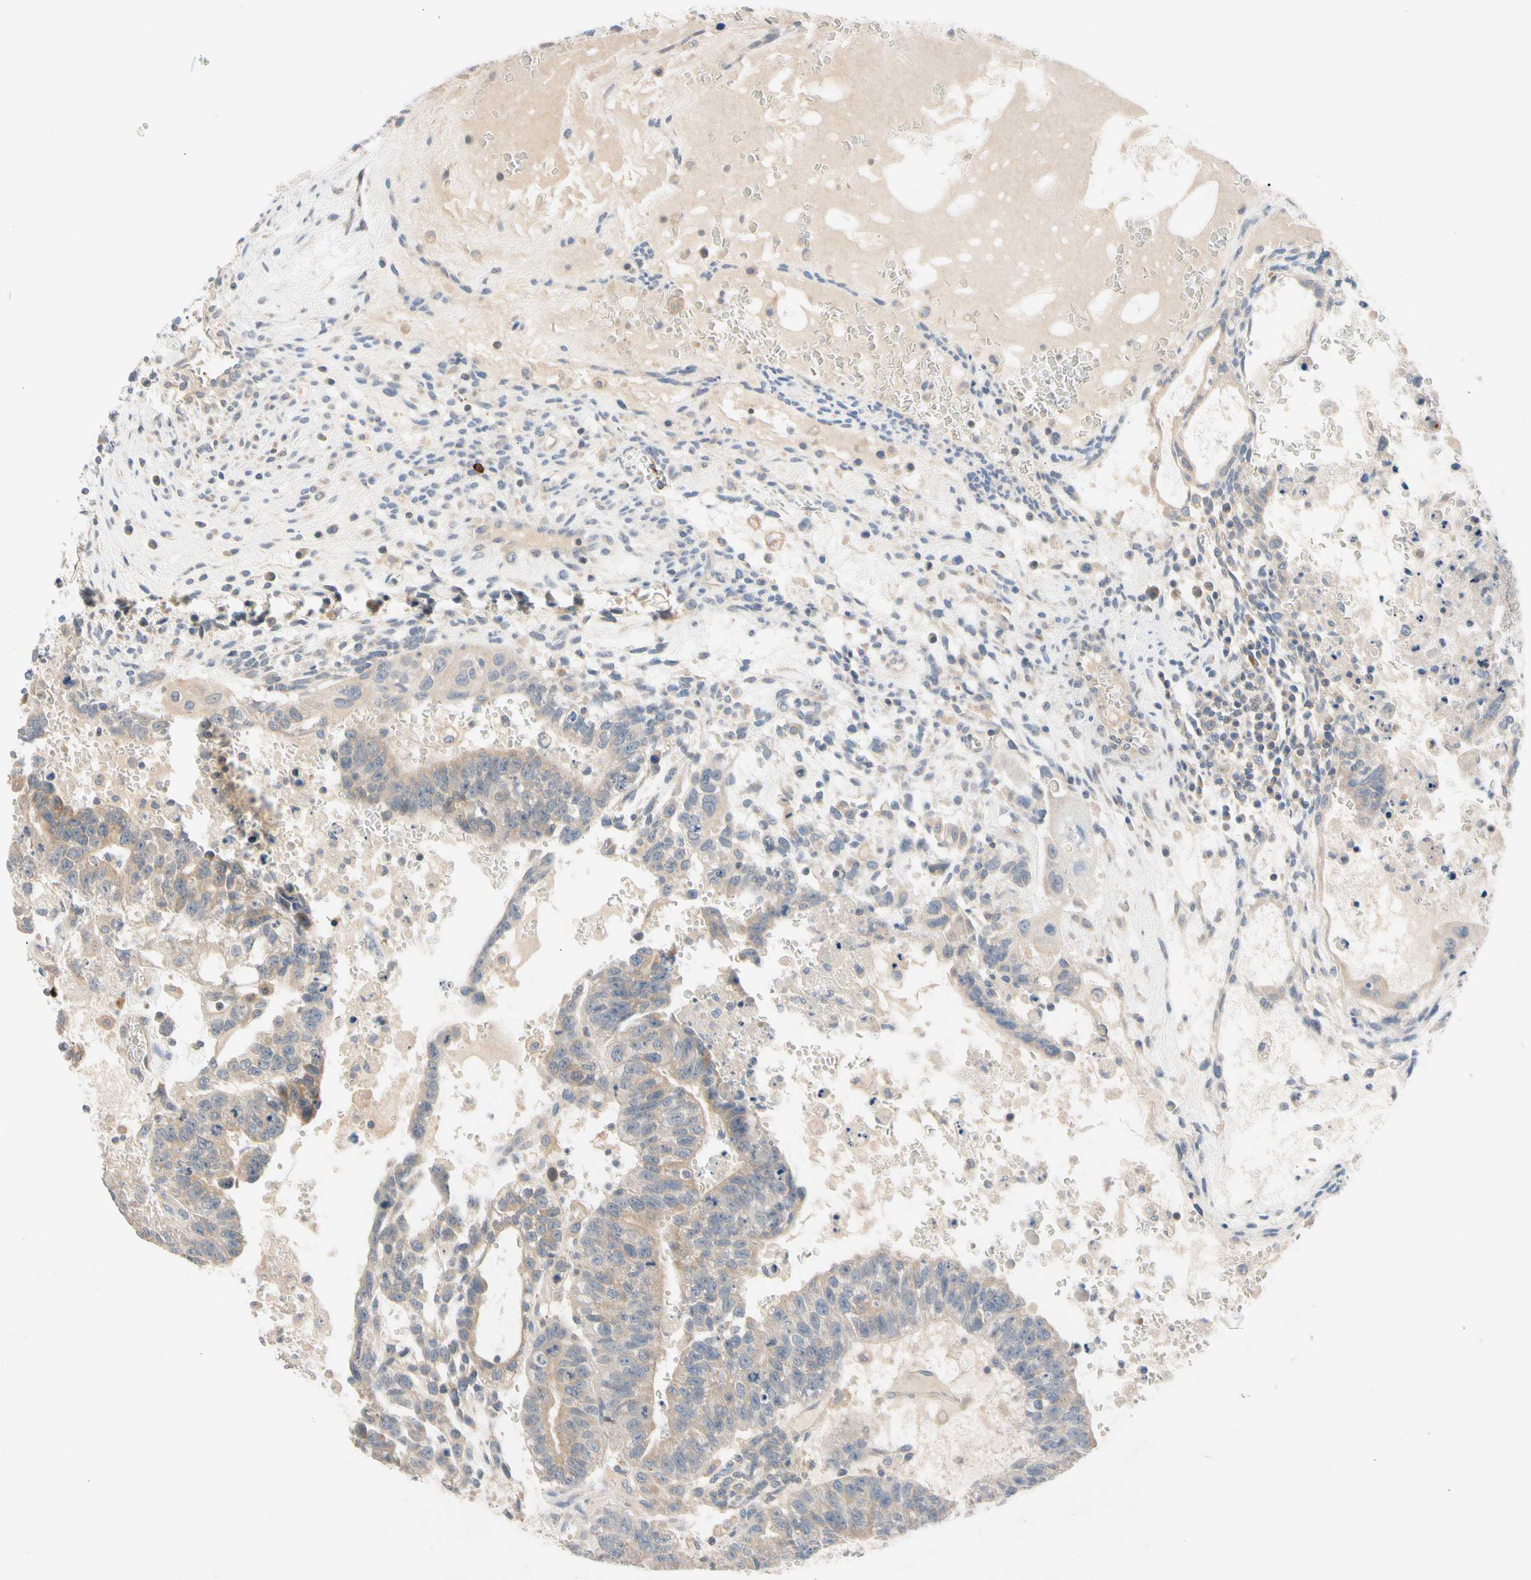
{"staining": {"intensity": "weak", "quantity": ">75%", "location": "cytoplasmic/membranous"}, "tissue": "testis cancer", "cell_type": "Tumor cells", "image_type": "cancer", "snomed": [{"axis": "morphology", "description": "Seminoma, NOS"}, {"axis": "morphology", "description": "Carcinoma, Embryonal, NOS"}, {"axis": "topography", "description": "Testis"}], "caption": "About >75% of tumor cells in testis cancer exhibit weak cytoplasmic/membranous protein staining as visualized by brown immunohistochemical staining.", "gene": "CNST", "patient": {"sex": "male", "age": 52}}